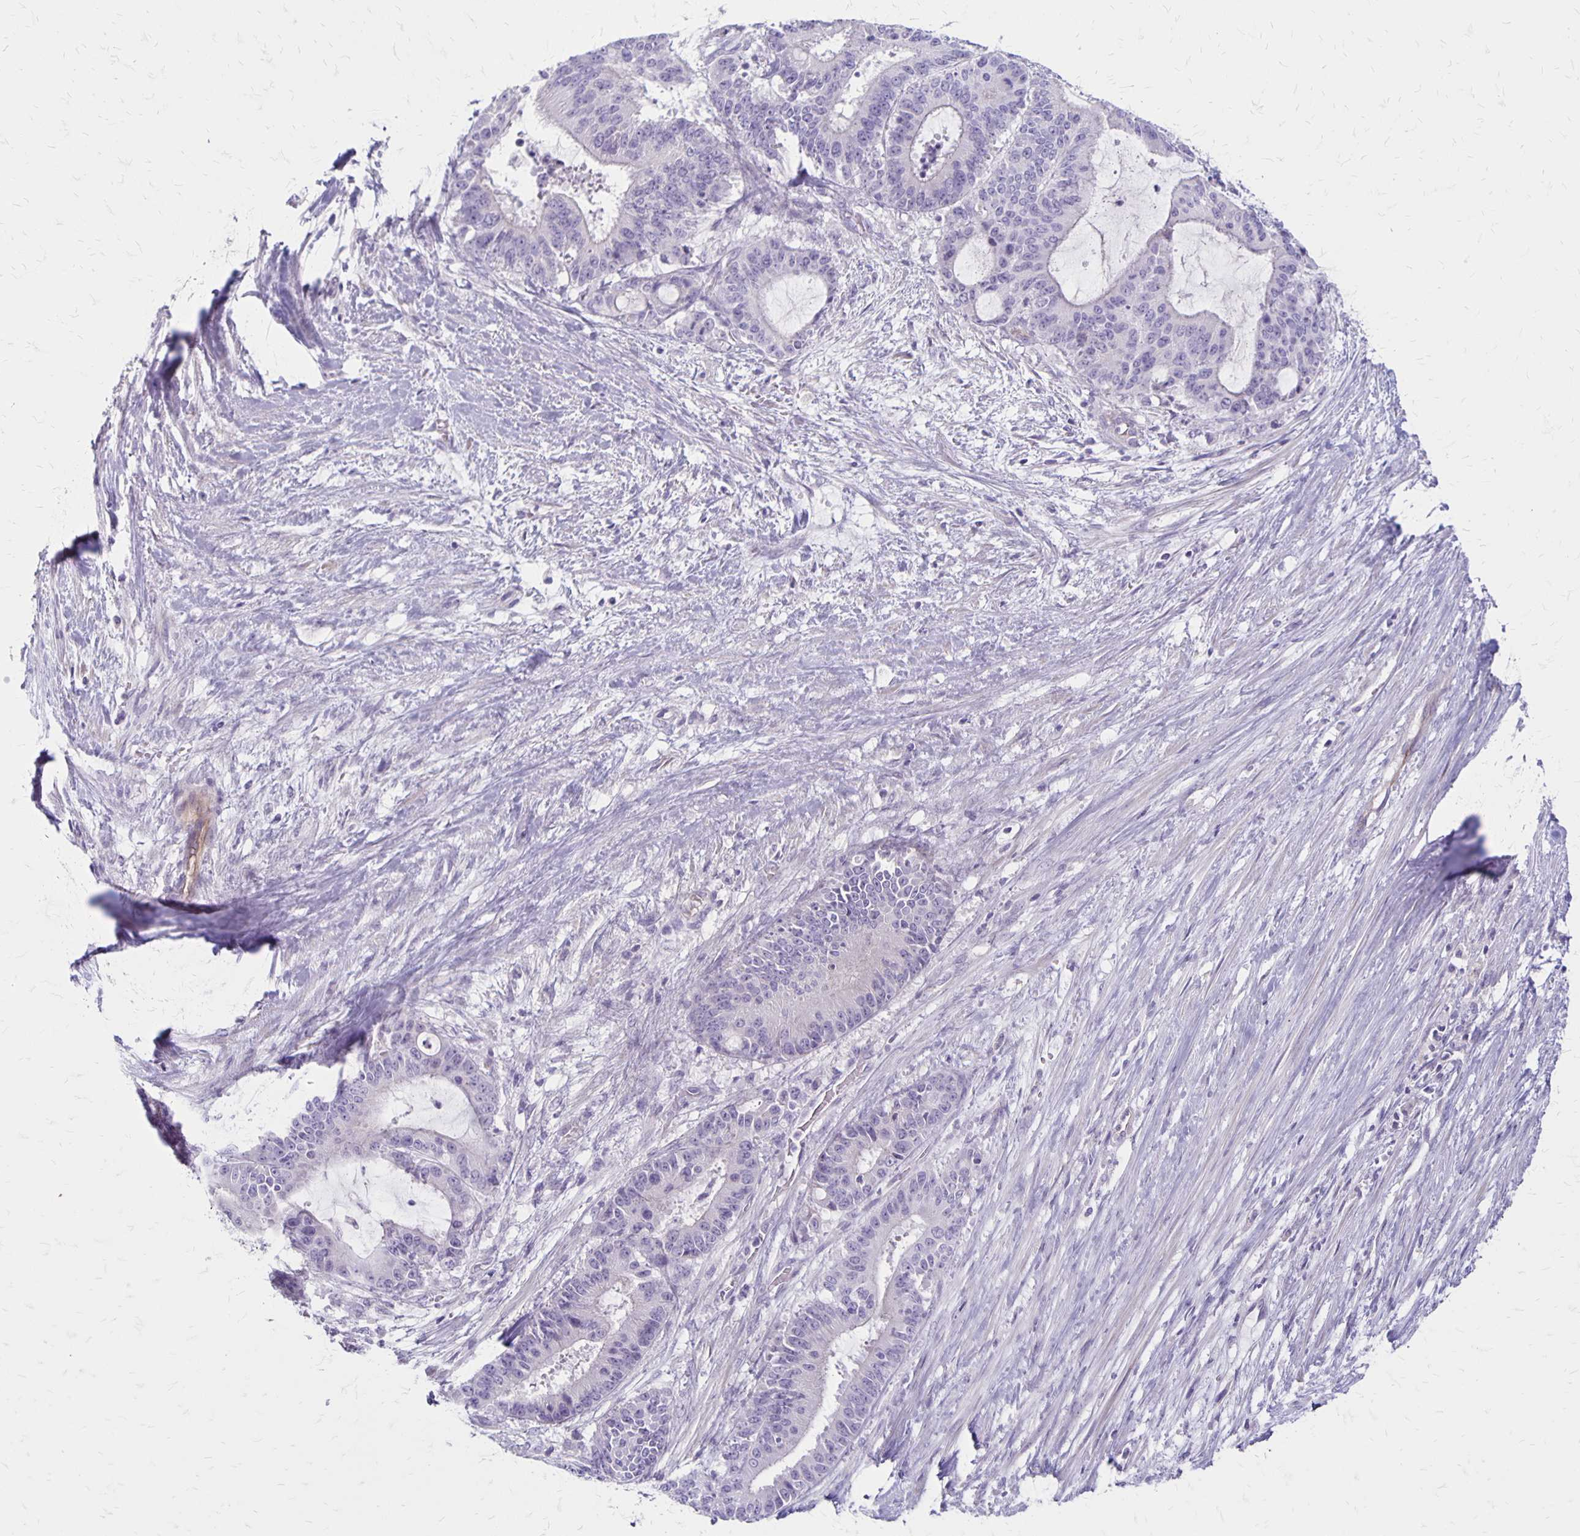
{"staining": {"intensity": "negative", "quantity": "none", "location": "none"}, "tissue": "liver cancer", "cell_type": "Tumor cells", "image_type": "cancer", "snomed": [{"axis": "morphology", "description": "Normal tissue, NOS"}, {"axis": "morphology", "description": "Cholangiocarcinoma"}, {"axis": "topography", "description": "Liver"}, {"axis": "topography", "description": "Peripheral nerve tissue"}], "caption": "Tumor cells show no significant positivity in liver cancer. (DAB (3,3'-diaminobenzidine) IHC with hematoxylin counter stain).", "gene": "HOMER1", "patient": {"sex": "female", "age": 73}}